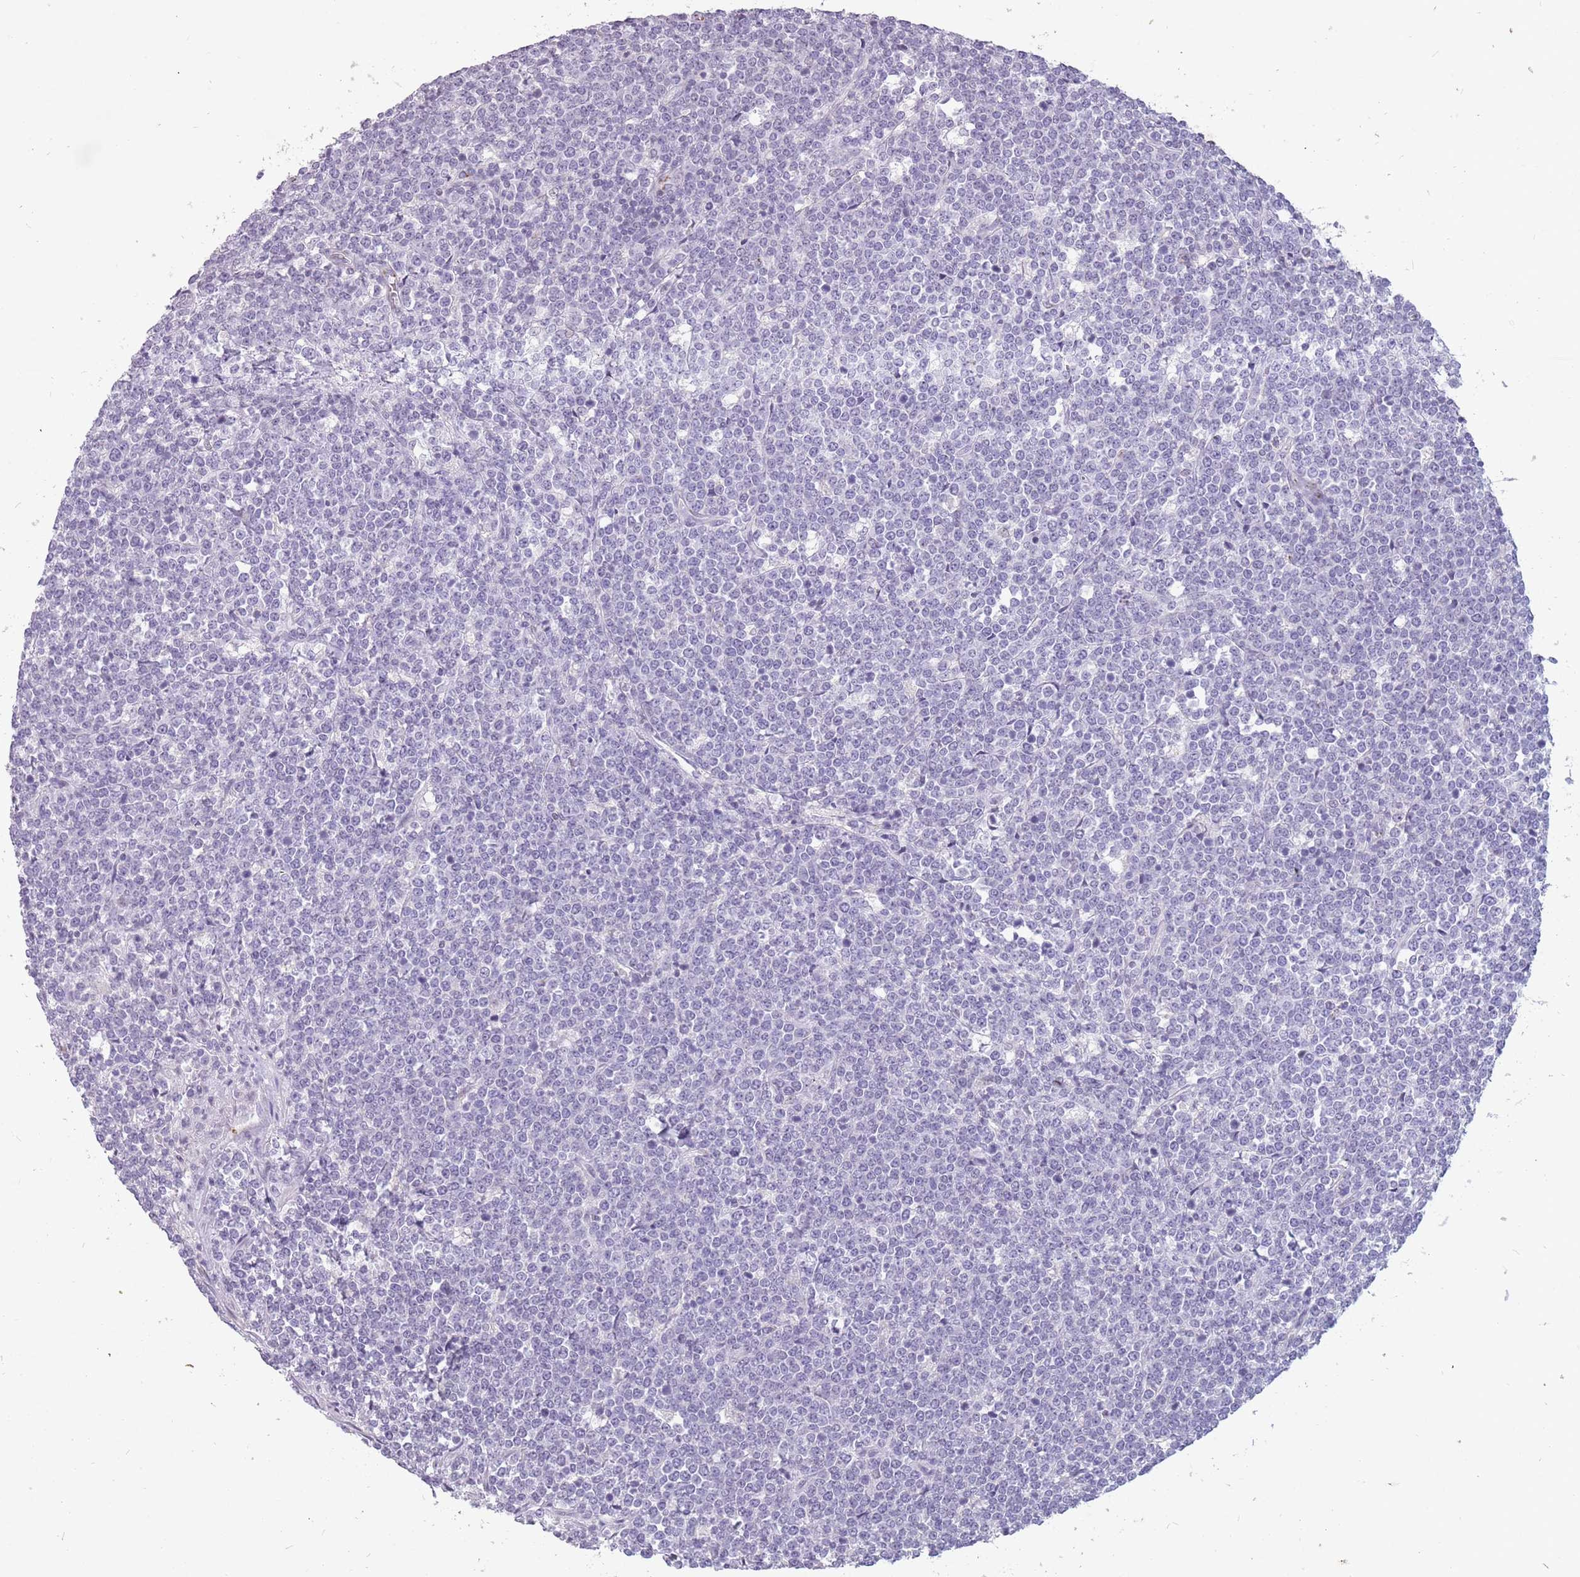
{"staining": {"intensity": "negative", "quantity": "none", "location": "none"}, "tissue": "lymphoma", "cell_type": "Tumor cells", "image_type": "cancer", "snomed": [{"axis": "morphology", "description": "Malignant lymphoma, non-Hodgkin's type, High grade"}, {"axis": "topography", "description": "Small intestine"}], "caption": "This is an immunohistochemistry (IHC) micrograph of malignant lymphoma, non-Hodgkin's type (high-grade). There is no staining in tumor cells.", "gene": "NEK6", "patient": {"sex": "male", "age": 8}}